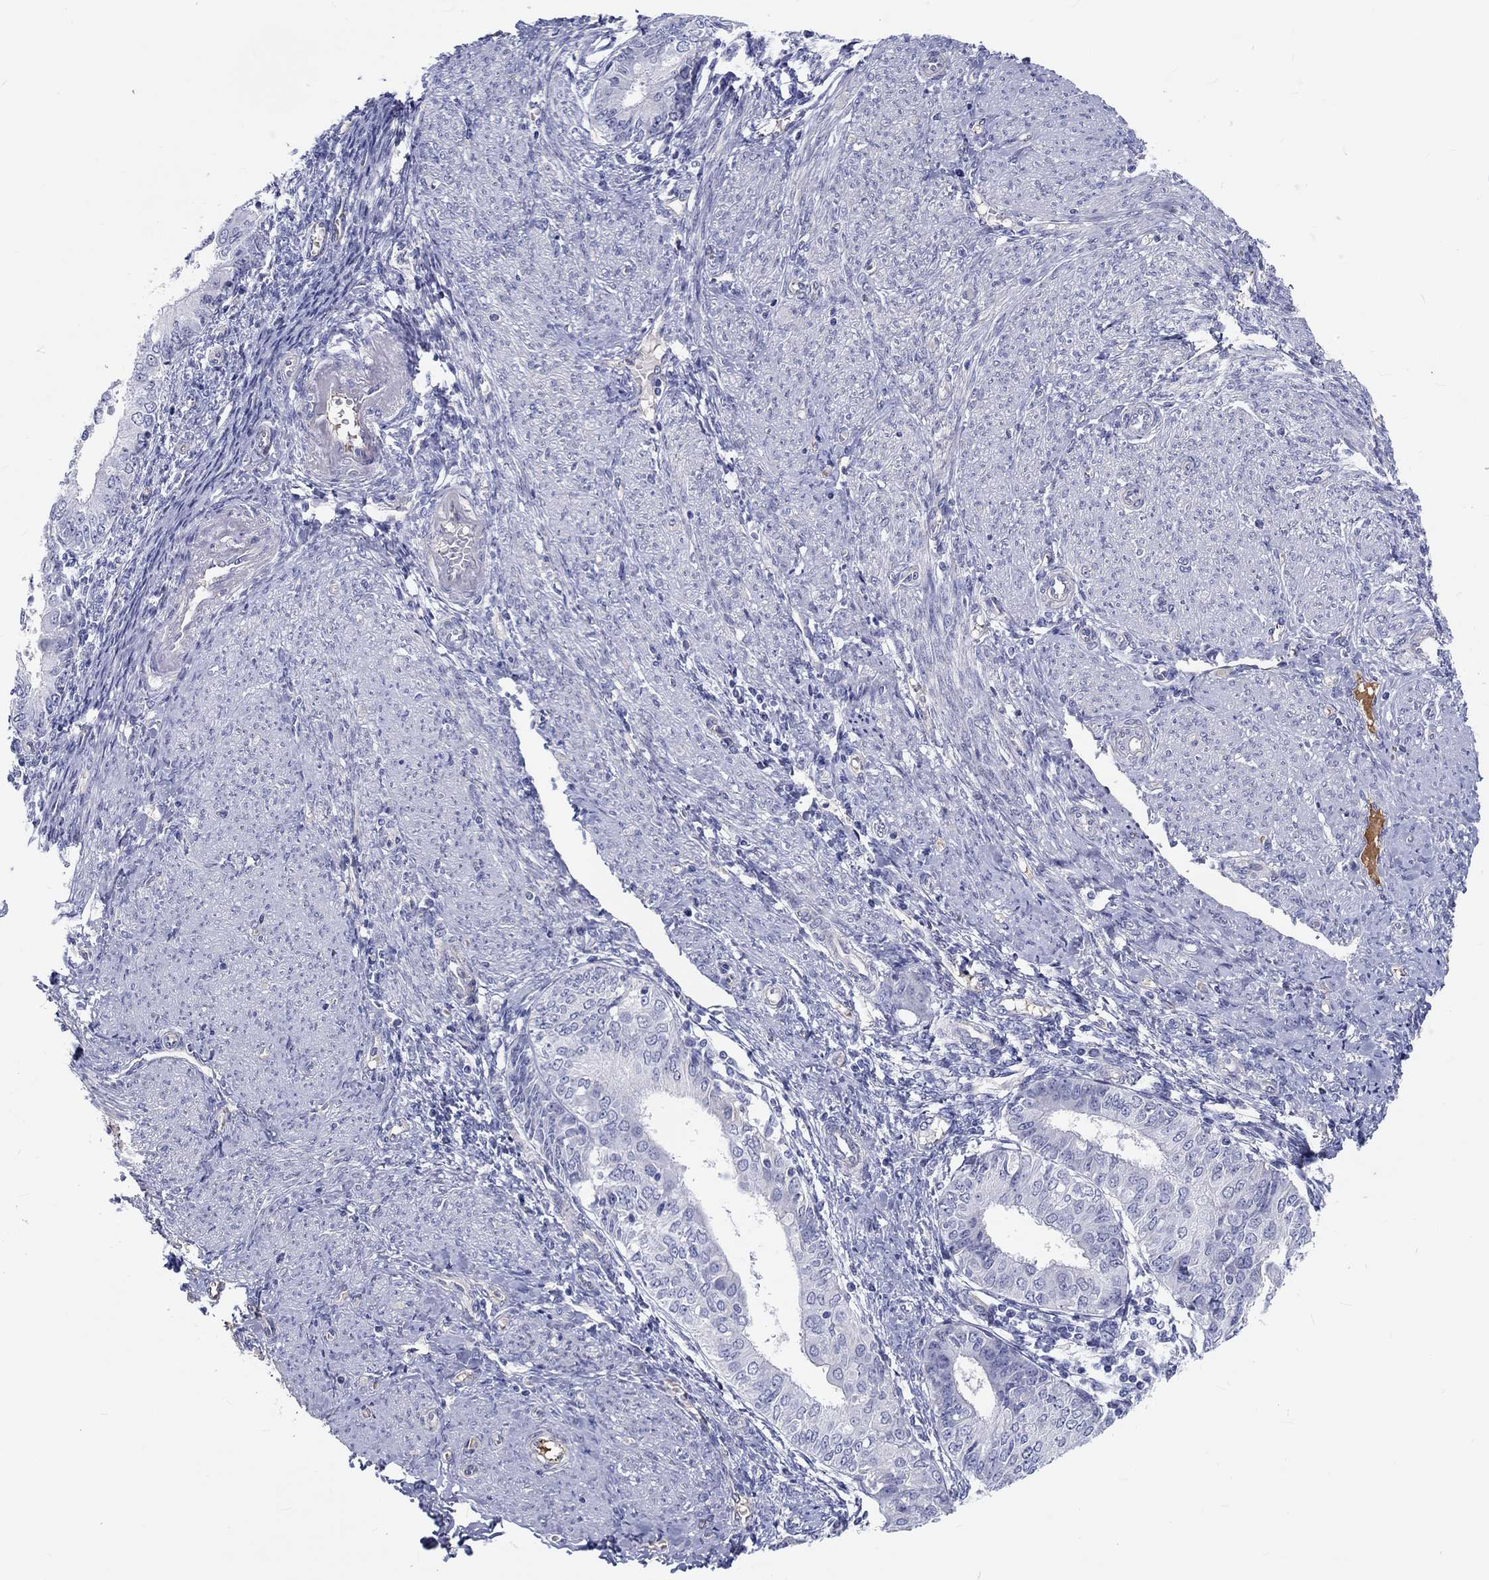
{"staining": {"intensity": "negative", "quantity": "none", "location": "none"}, "tissue": "endometrial cancer", "cell_type": "Tumor cells", "image_type": "cancer", "snomed": [{"axis": "morphology", "description": "Adenocarcinoma, NOS"}, {"axis": "topography", "description": "Endometrium"}], "caption": "Adenocarcinoma (endometrial) stained for a protein using immunohistochemistry (IHC) reveals no staining tumor cells.", "gene": "CDY2B", "patient": {"sex": "female", "age": 68}}